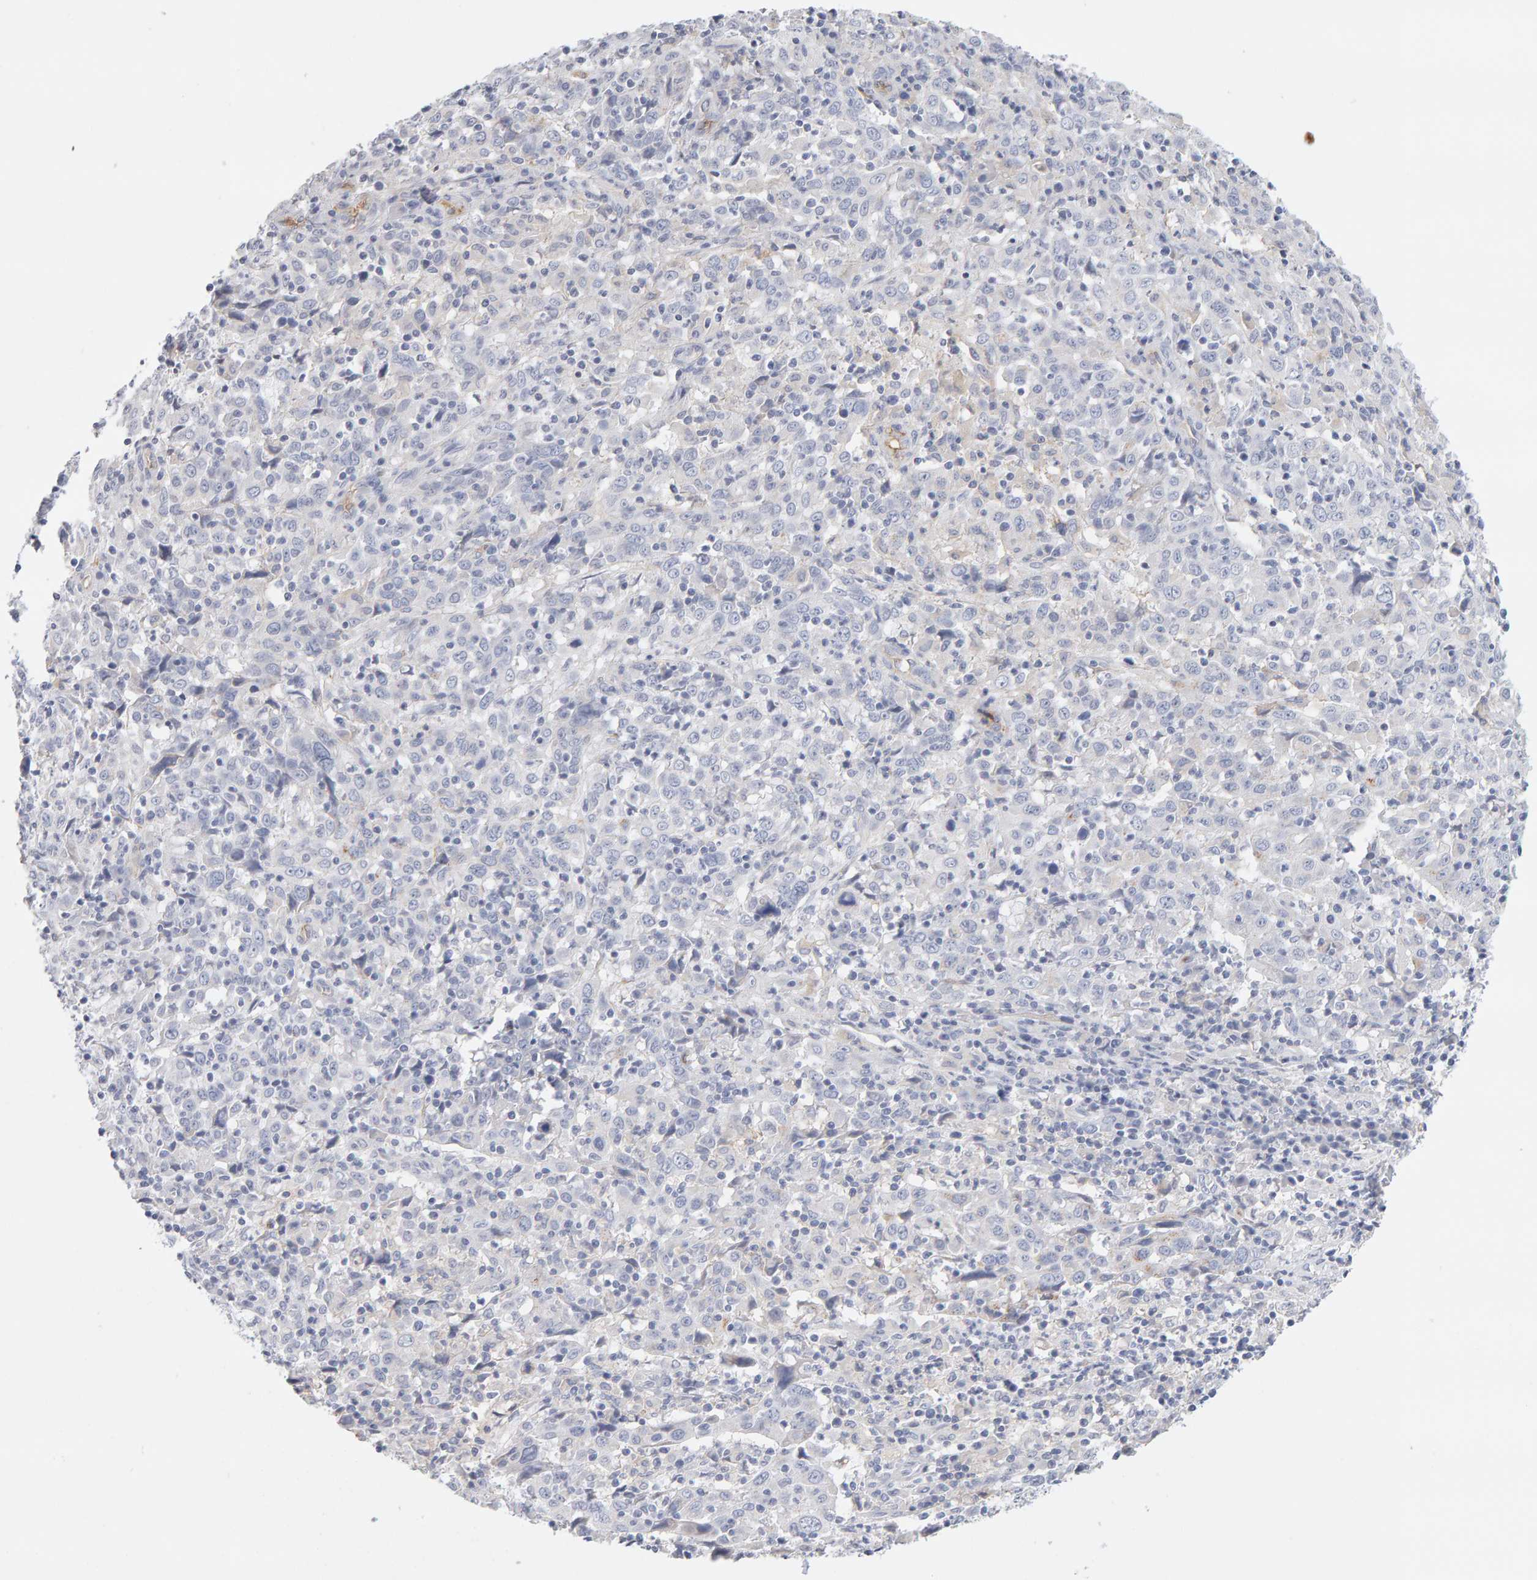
{"staining": {"intensity": "negative", "quantity": "none", "location": "none"}, "tissue": "cervical cancer", "cell_type": "Tumor cells", "image_type": "cancer", "snomed": [{"axis": "morphology", "description": "Squamous cell carcinoma, NOS"}, {"axis": "topography", "description": "Cervix"}], "caption": "This image is of cervical cancer stained with immunohistochemistry to label a protein in brown with the nuclei are counter-stained blue. There is no staining in tumor cells. (DAB immunohistochemistry (IHC) with hematoxylin counter stain).", "gene": "METRNL", "patient": {"sex": "female", "age": 46}}